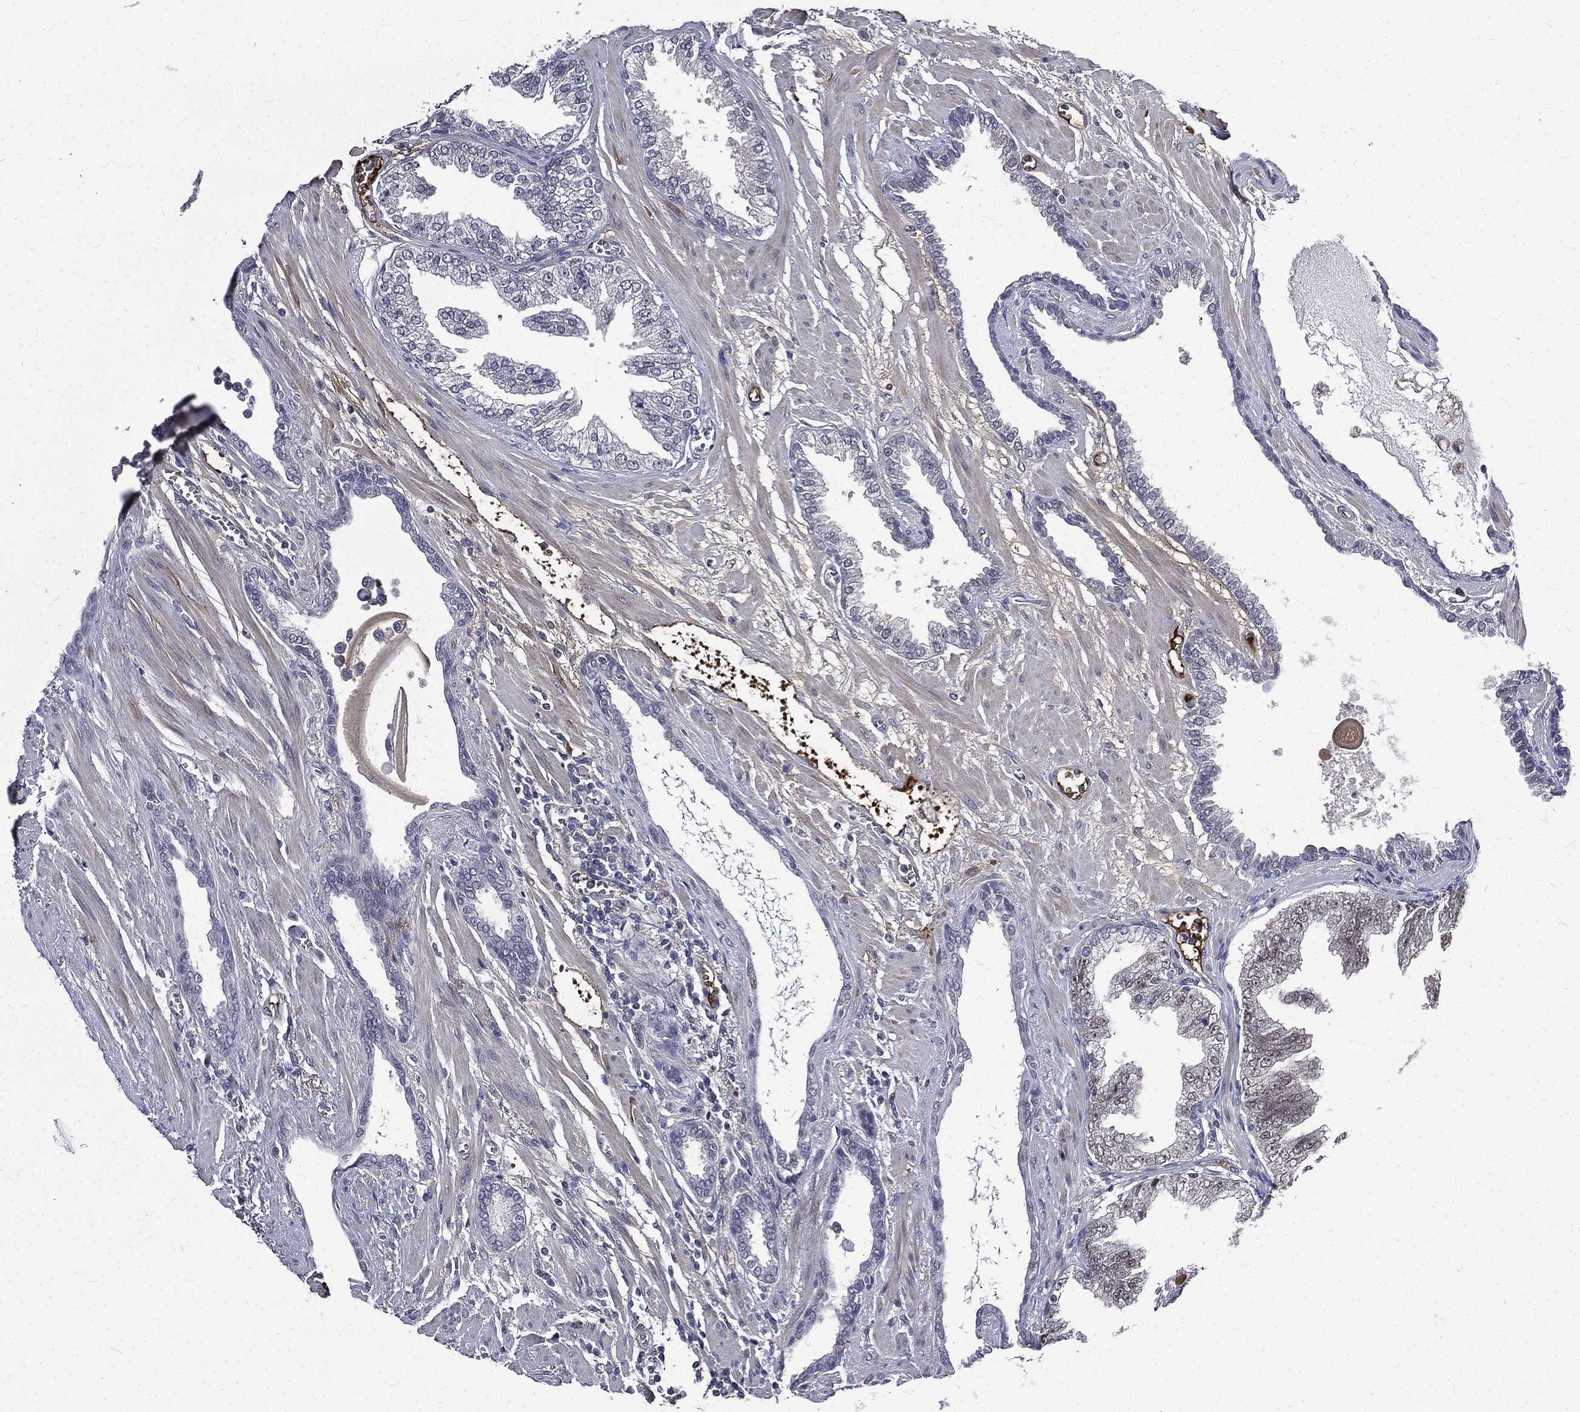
{"staining": {"intensity": "negative", "quantity": "none", "location": "none"}, "tissue": "prostate cancer", "cell_type": "Tumor cells", "image_type": "cancer", "snomed": [{"axis": "morphology", "description": "Adenocarcinoma, Low grade"}, {"axis": "topography", "description": "Prostate"}], "caption": "High power microscopy histopathology image of an immunohistochemistry image of prostate adenocarcinoma (low-grade), revealing no significant positivity in tumor cells.", "gene": "FGG", "patient": {"sex": "male", "age": 69}}